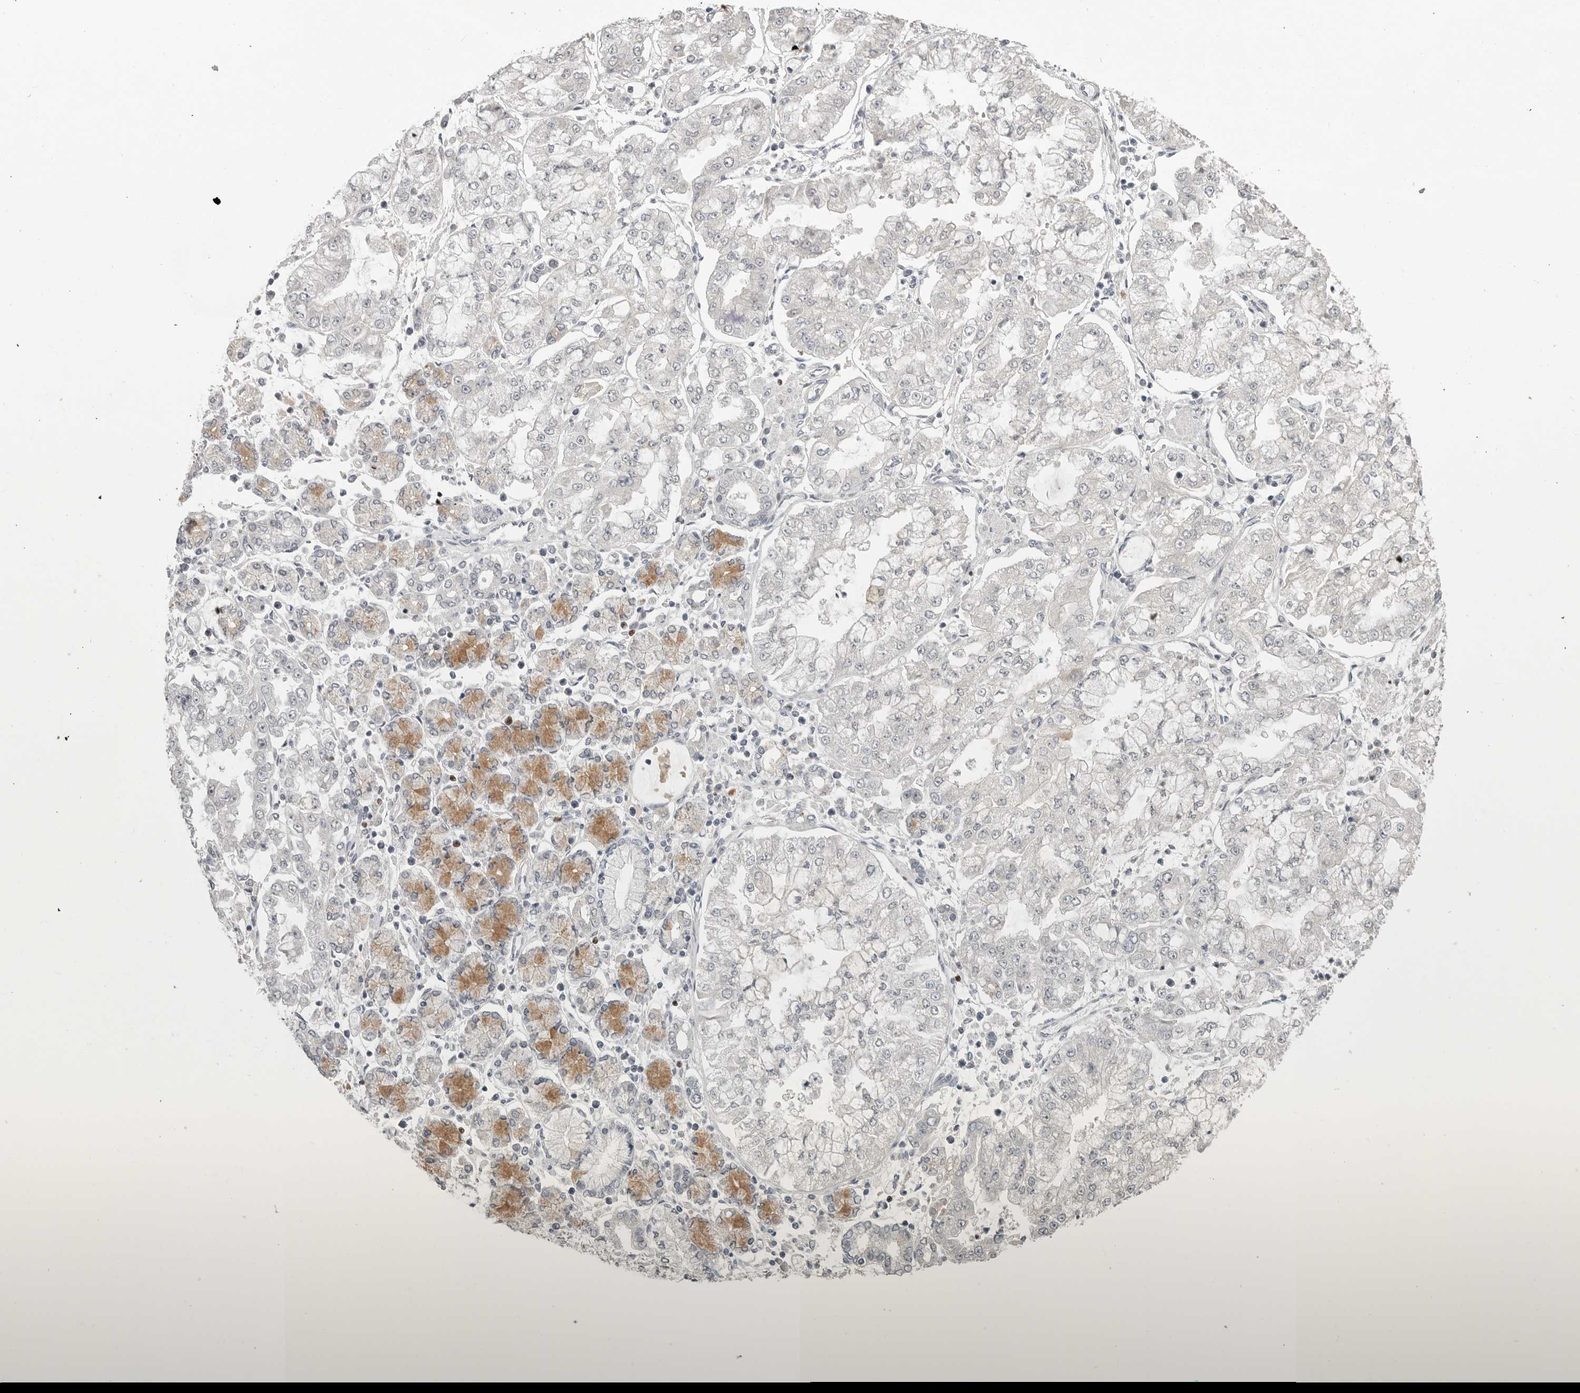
{"staining": {"intensity": "negative", "quantity": "none", "location": "none"}, "tissue": "stomach cancer", "cell_type": "Tumor cells", "image_type": "cancer", "snomed": [{"axis": "morphology", "description": "Adenocarcinoma, NOS"}, {"axis": "topography", "description": "Stomach"}], "caption": "Micrograph shows no protein staining in tumor cells of adenocarcinoma (stomach) tissue.", "gene": "FOXP3", "patient": {"sex": "male", "age": 76}}